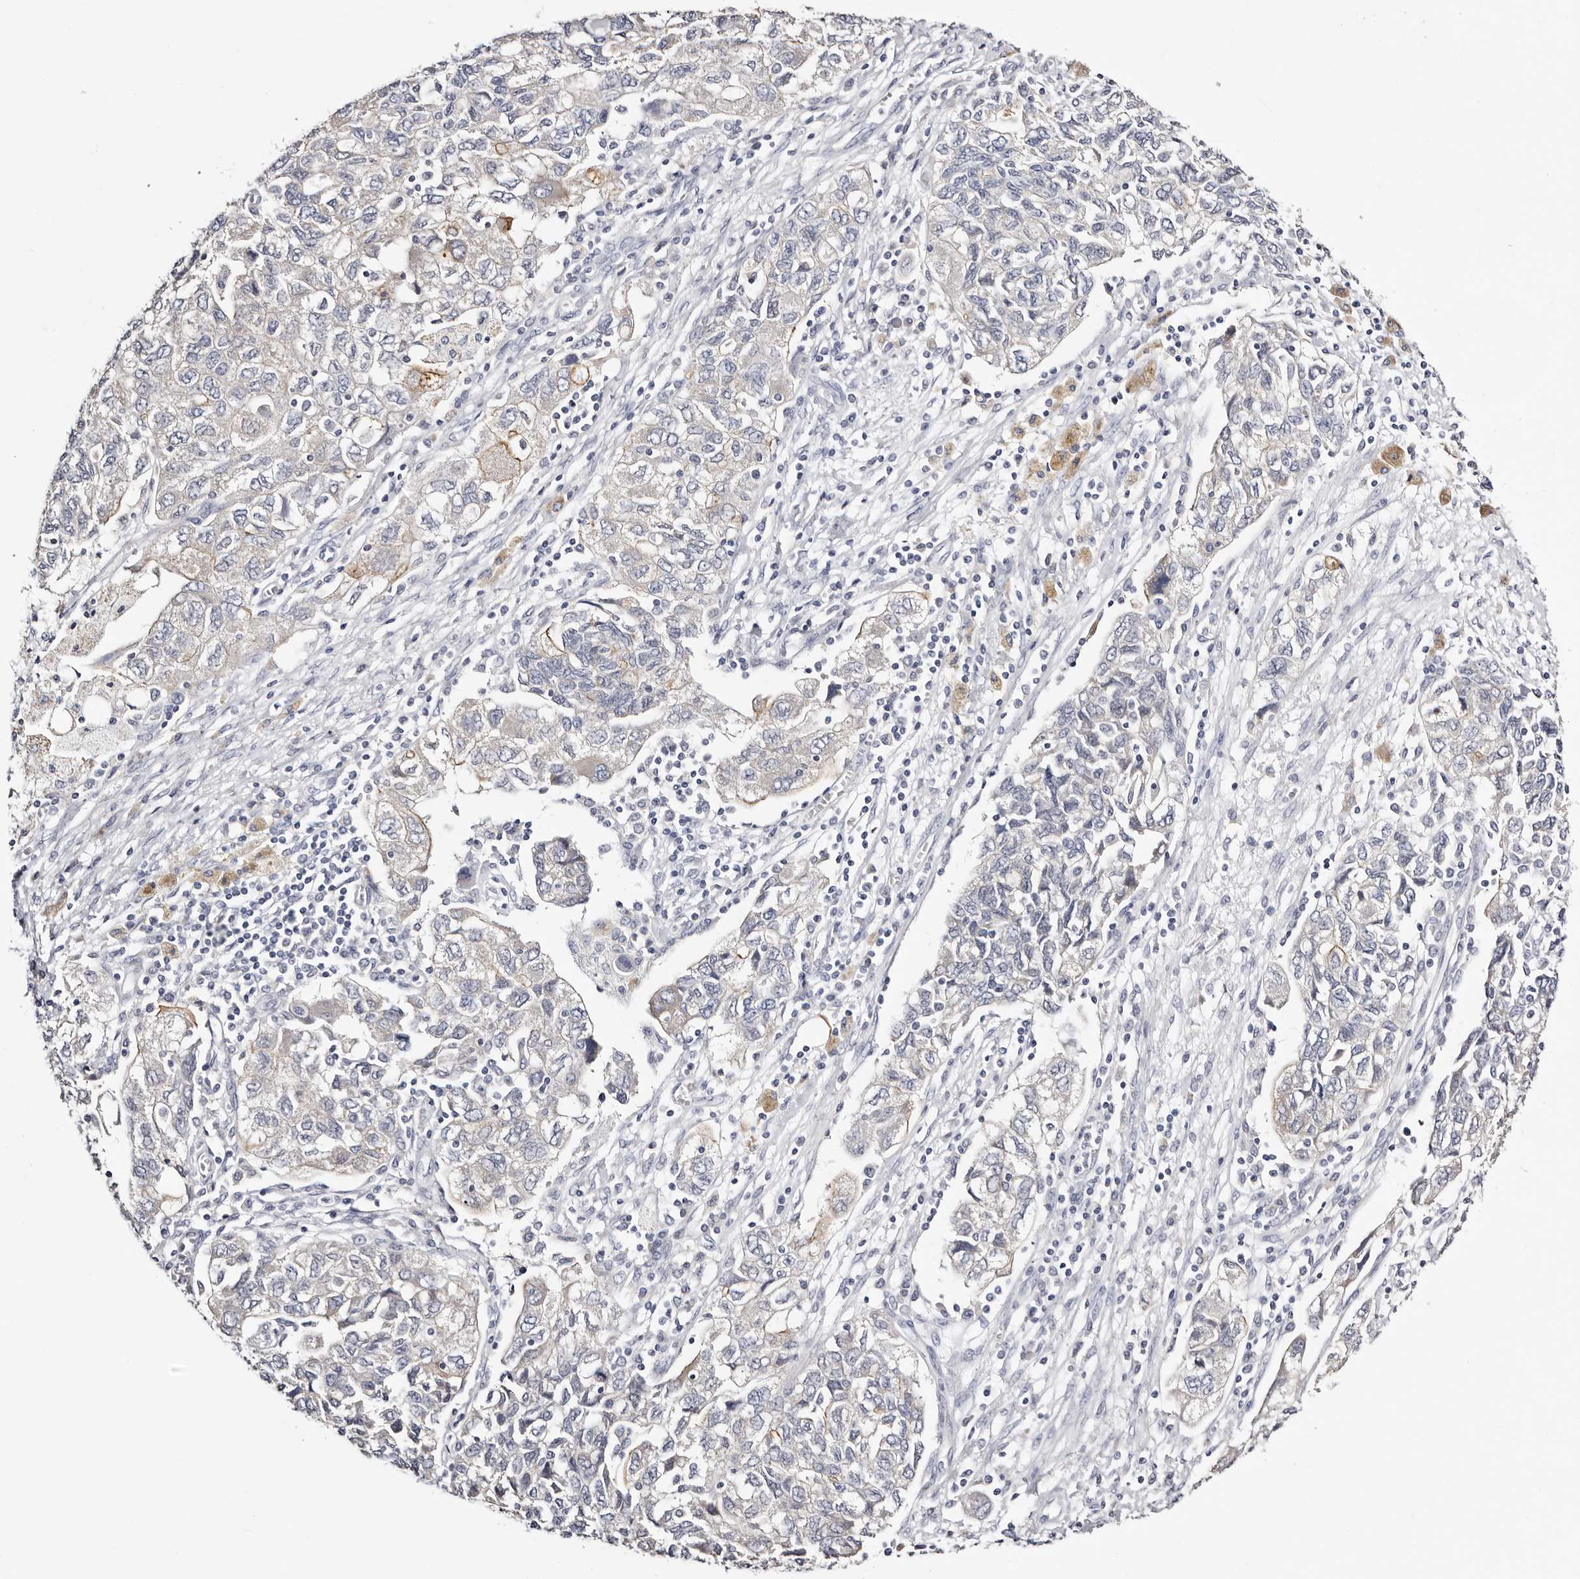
{"staining": {"intensity": "negative", "quantity": "none", "location": "none"}, "tissue": "ovarian cancer", "cell_type": "Tumor cells", "image_type": "cancer", "snomed": [{"axis": "morphology", "description": "Carcinoma, NOS"}, {"axis": "morphology", "description": "Cystadenocarcinoma, serous, NOS"}, {"axis": "topography", "description": "Ovary"}], "caption": "Immunohistochemistry (IHC) histopathology image of ovarian cancer (serous cystadenocarcinoma) stained for a protein (brown), which exhibits no expression in tumor cells.", "gene": "ROM1", "patient": {"sex": "female", "age": 69}}